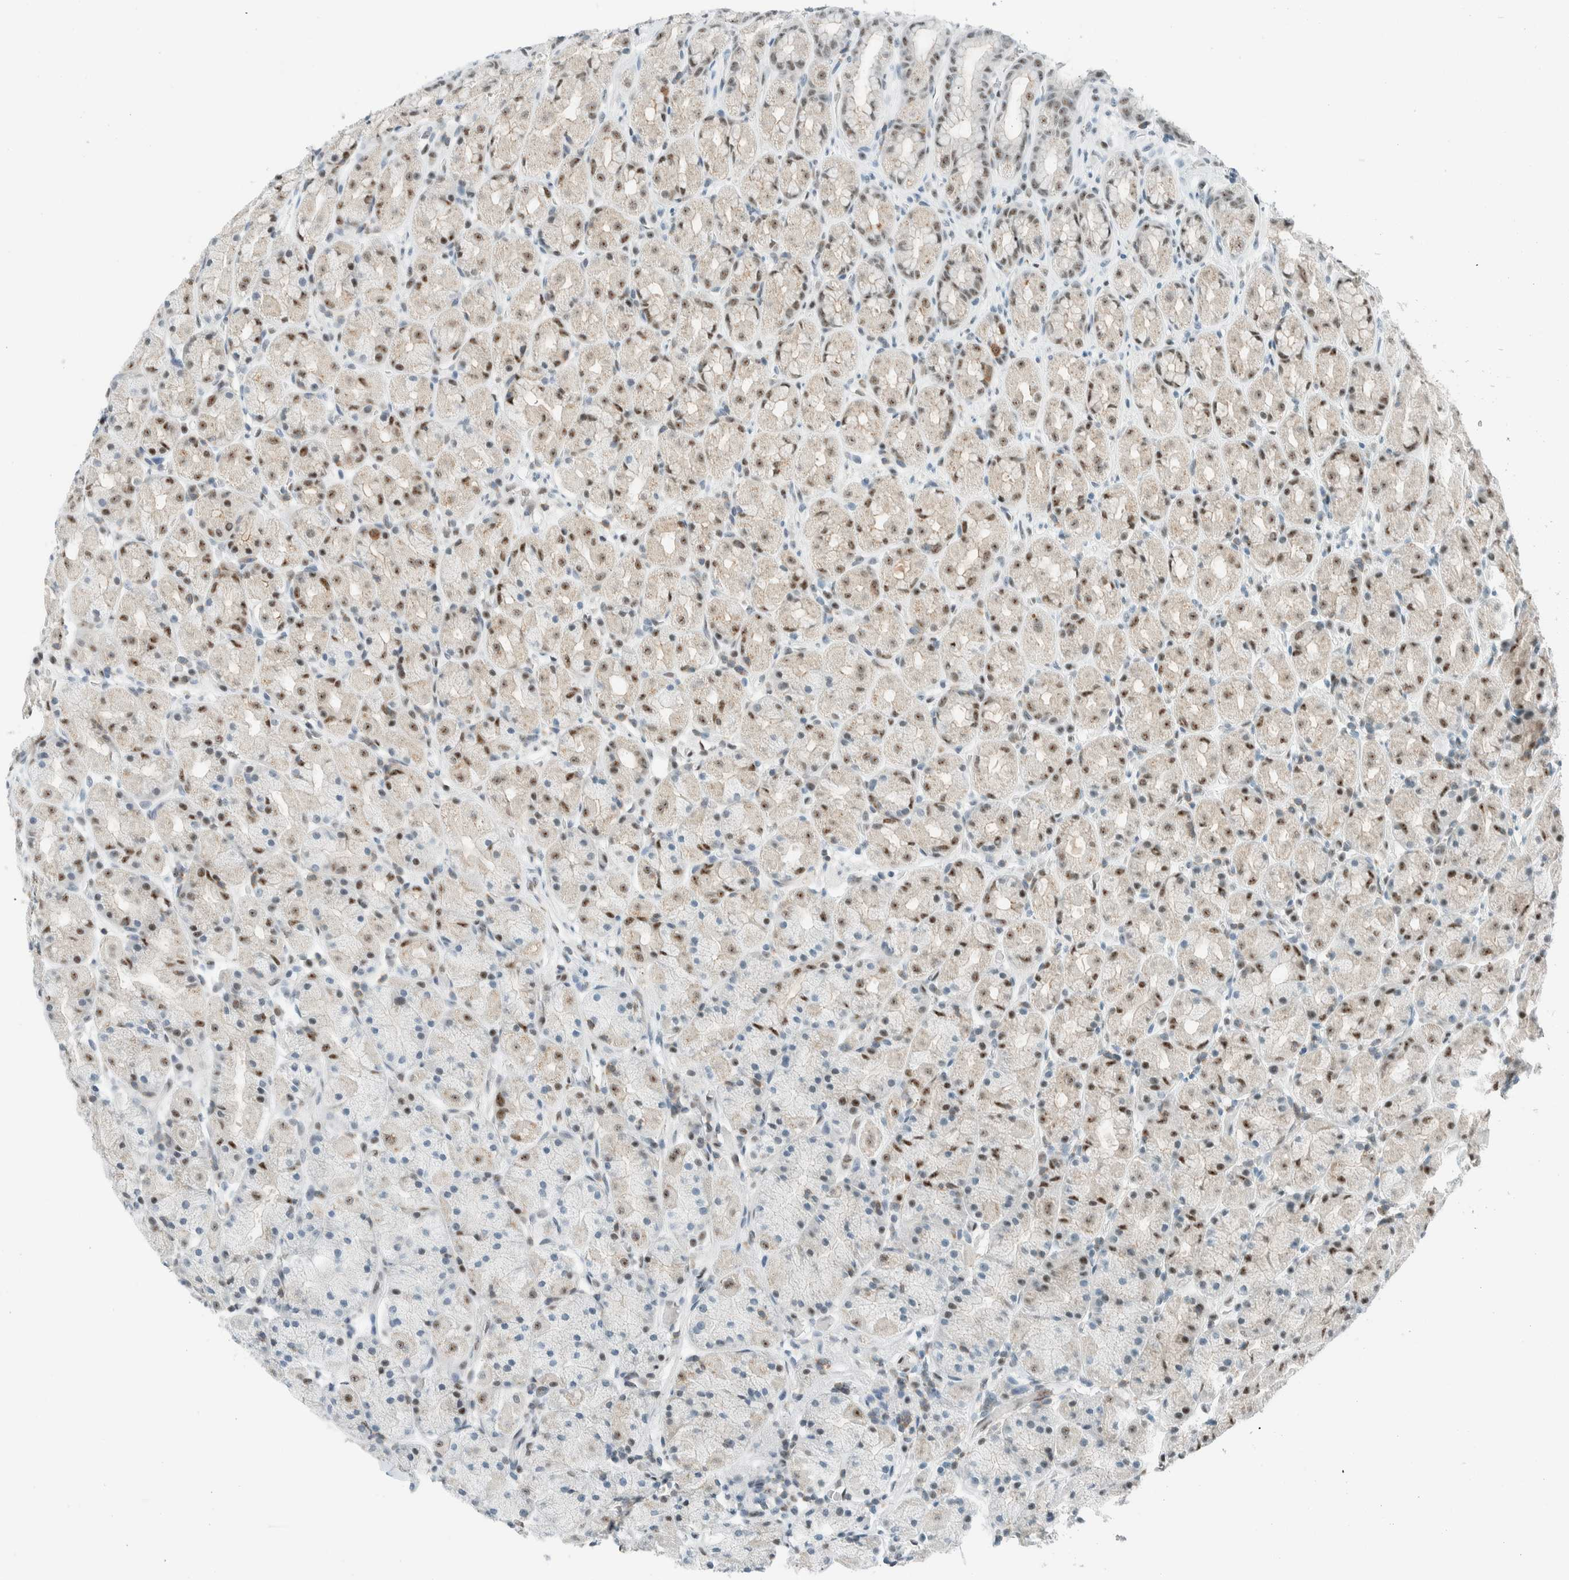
{"staining": {"intensity": "moderate", "quantity": ">75%", "location": "nuclear"}, "tissue": "stomach", "cell_type": "Glandular cells", "image_type": "normal", "snomed": [{"axis": "morphology", "description": "Normal tissue, NOS"}, {"axis": "topography", "description": "Stomach, upper"}], "caption": "Protein expression analysis of unremarkable stomach reveals moderate nuclear staining in about >75% of glandular cells. (Stains: DAB in brown, nuclei in blue, Microscopy: brightfield microscopy at high magnification).", "gene": "CYSRT1", "patient": {"sex": "male", "age": 68}}